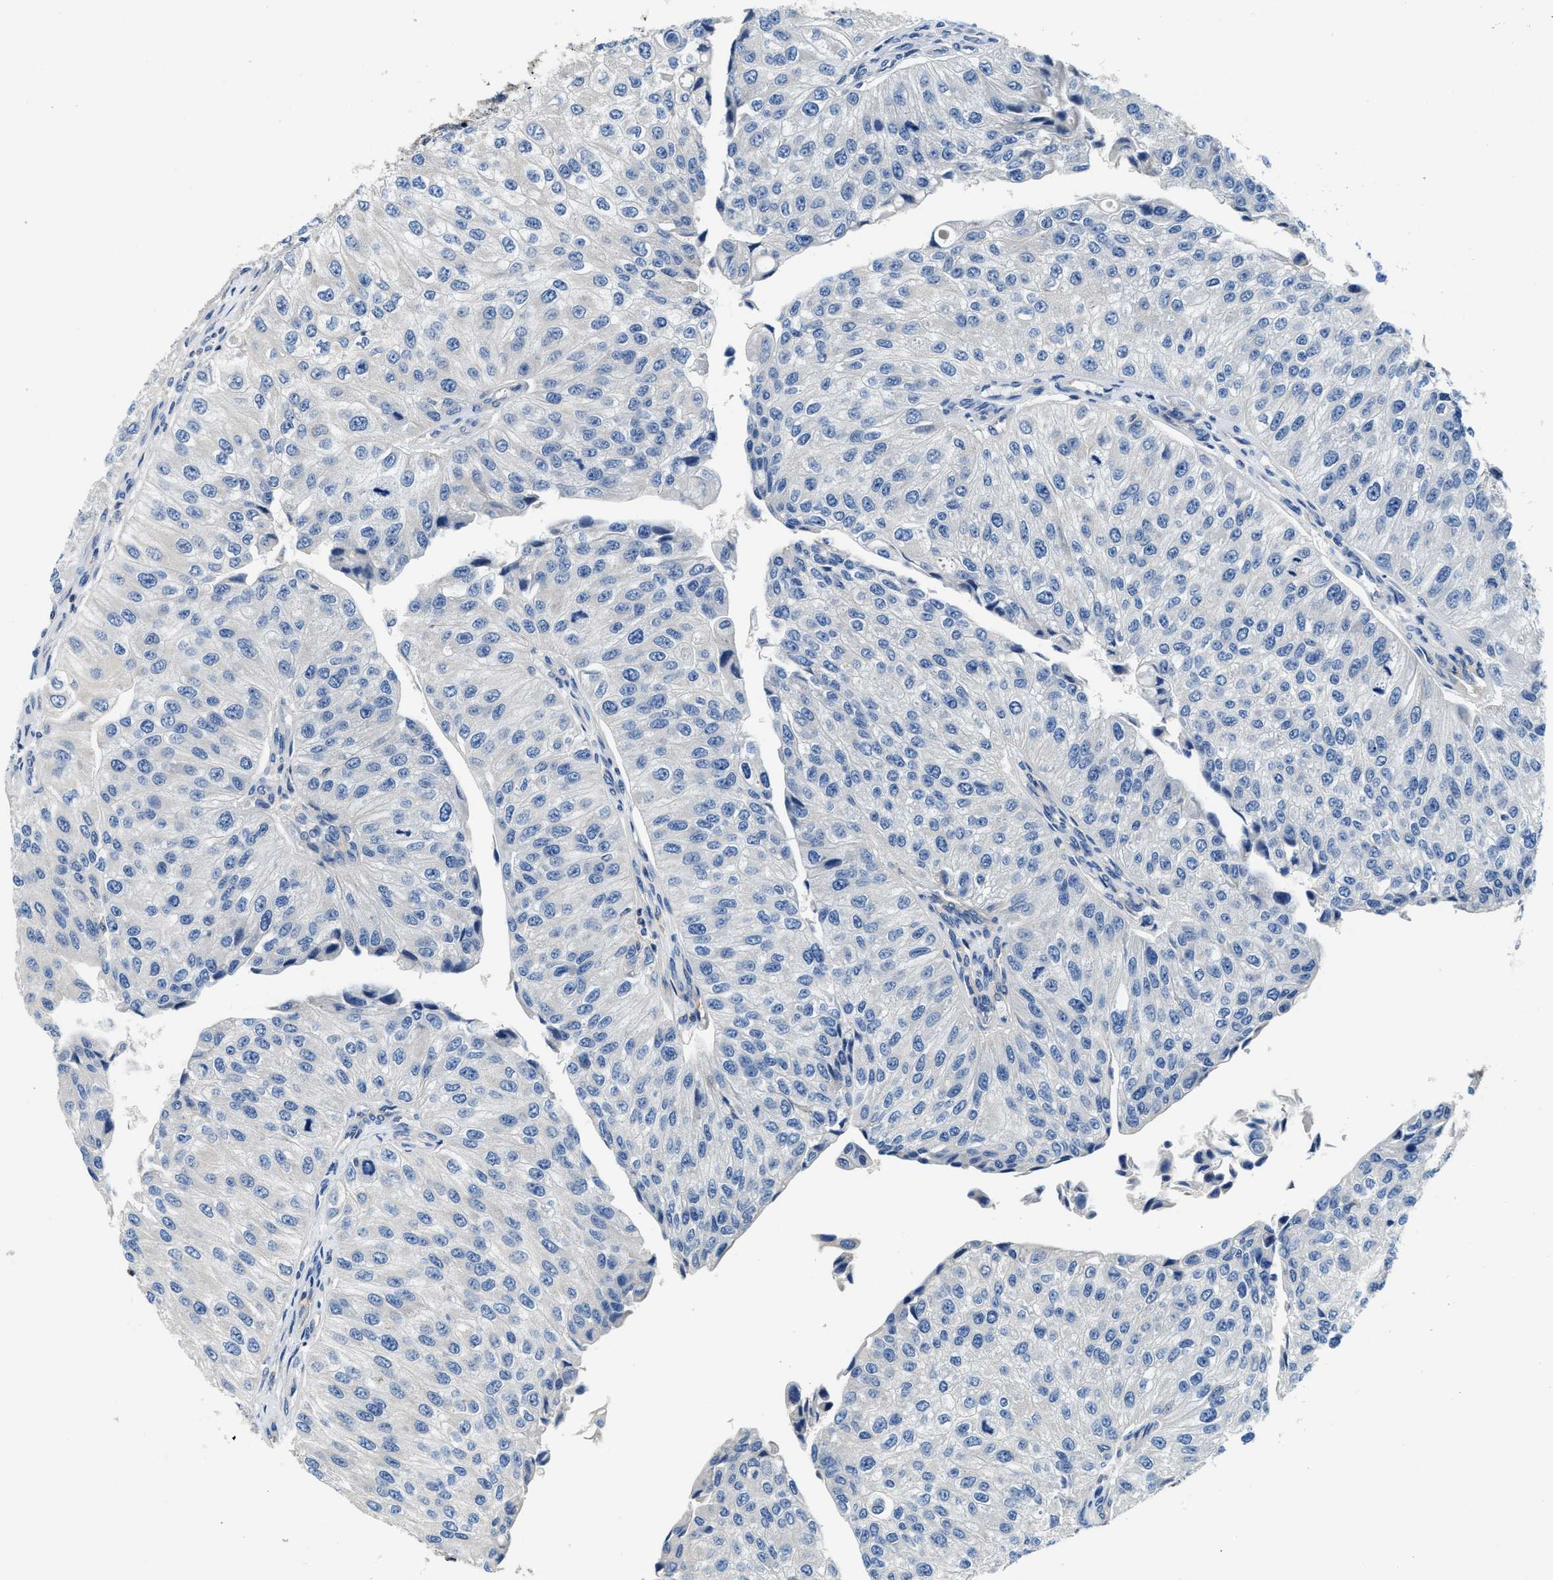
{"staining": {"intensity": "negative", "quantity": "none", "location": "none"}, "tissue": "urothelial cancer", "cell_type": "Tumor cells", "image_type": "cancer", "snomed": [{"axis": "morphology", "description": "Urothelial carcinoma, High grade"}, {"axis": "topography", "description": "Kidney"}, {"axis": "topography", "description": "Urinary bladder"}], "caption": "Photomicrograph shows no protein expression in tumor cells of urothelial cancer tissue. Nuclei are stained in blue.", "gene": "MYO1G", "patient": {"sex": "male", "age": 77}}